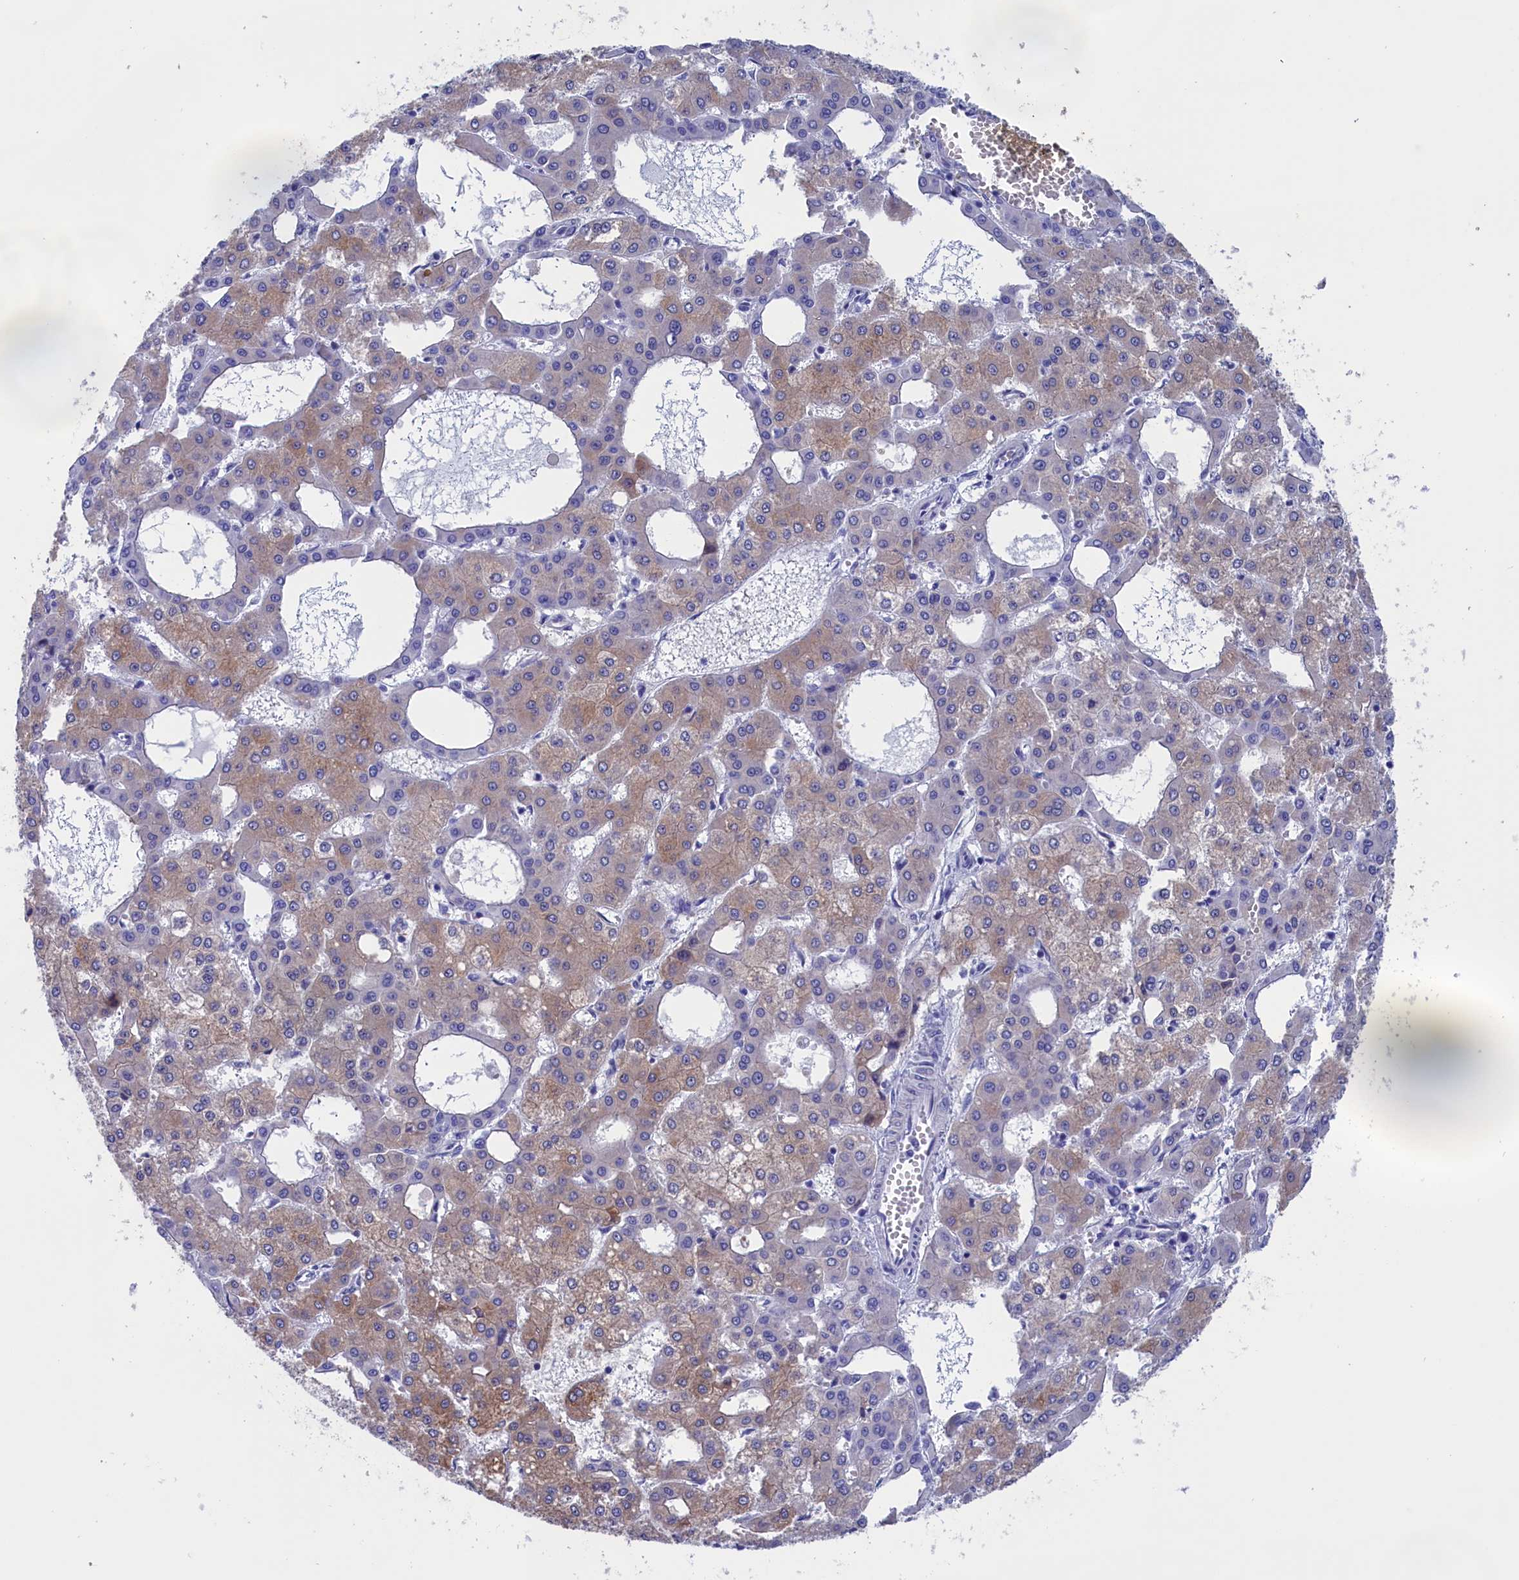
{"staining": {"intensity": "moderate", "quantity": "<25%", "location": "cytoplasmic/membranous"}, "tissue": "liver cancer", "cell_type": "Tumor cells", "image_type": "cancer", "snomed": [{"axis": "morphology", "description": "Carcinoma, Hepatocellular, NOS"}, {"axis": "topography", "description": "Liver"}], "caption": "Protein analysis of liver cancer tissue shows moderate cytoplasmic/membranous expression in approximately <25% of tumor cells.", "gene": "VPS35L", "patient": {"sex": "male", "age": 47}}